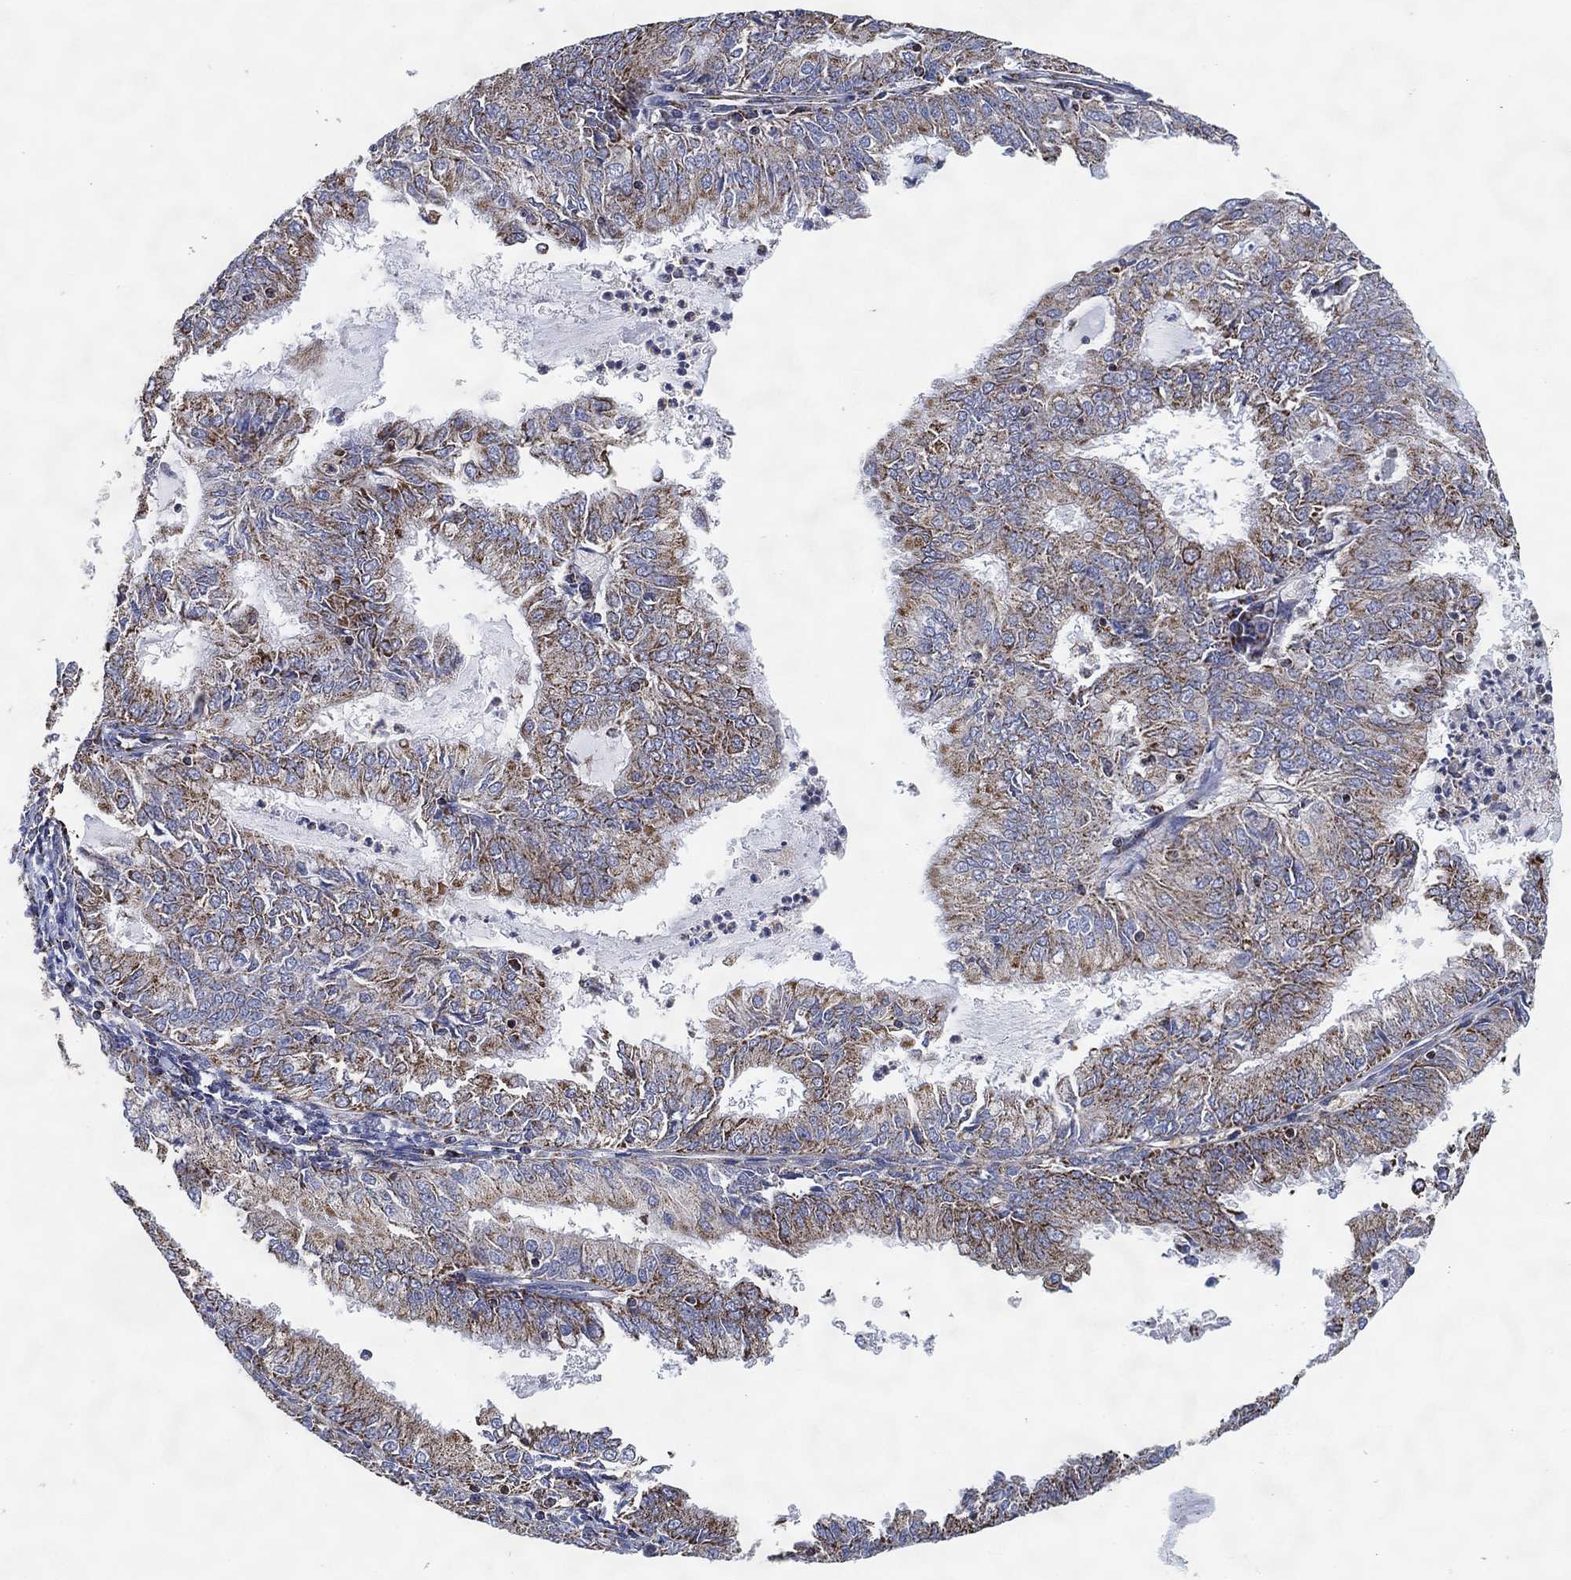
{"staining": {"intensity": "moderate", "quantity": "25%-75%", "location": "cytoplasmic/membranous"}, "tissue": "endometrial cancer", "cell_type": "Tumor cells", "image_type": "cancer", "snomed": [{"axis": "morphology", "description": "Adenocarcinoma, NOS"}, {"axis": "topography", "description": "Endometrium"}], "caption": "Immunohistochemistry (IHC) of human endometrial adenocarcinoma shows medium levels of moderate cytoplasmic/membranous expression in about 25%-75% of tumor cells.", "gene": "GCAT", "patient": {"sex": "female", "age": 57}}